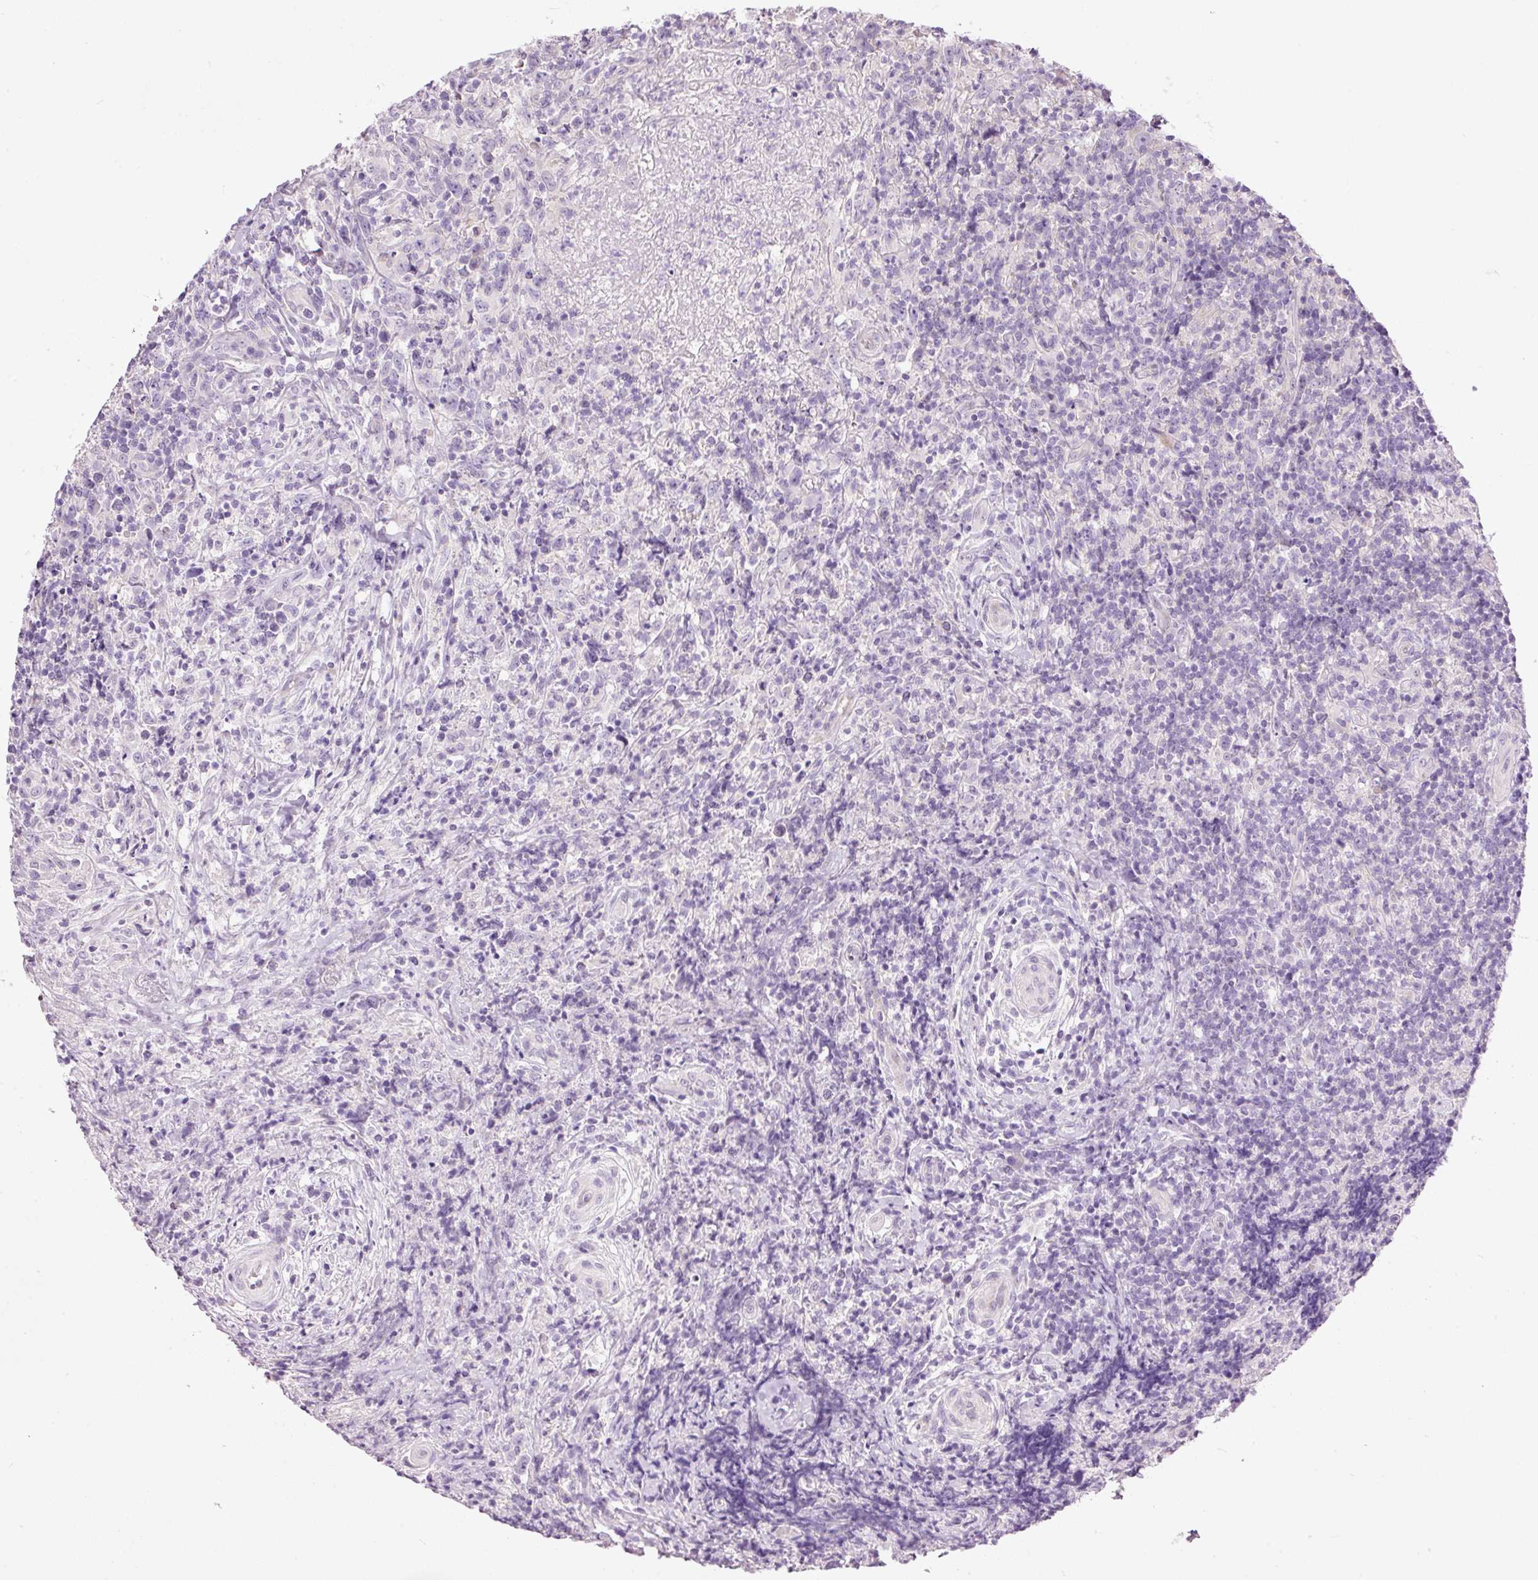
{"staining": {"intensity": "negative", "quantity": "none", "location": "none"}, "tissue": "lymphoma", "cell_type": "Tumor cells", "image_type": "cancer", "snomed": [{"axis": "morphology", "description": "Hodgkin's disease, NOS"}, {"axis": "topography", "description": "Lymph node"}], "caption": "Immunohistochemistry (IHC) of human Hodgkin's disease exhibits no expression in tumor cells.", "gene": "FCRL4", "patient": {"sex": "female", "age": 18}}